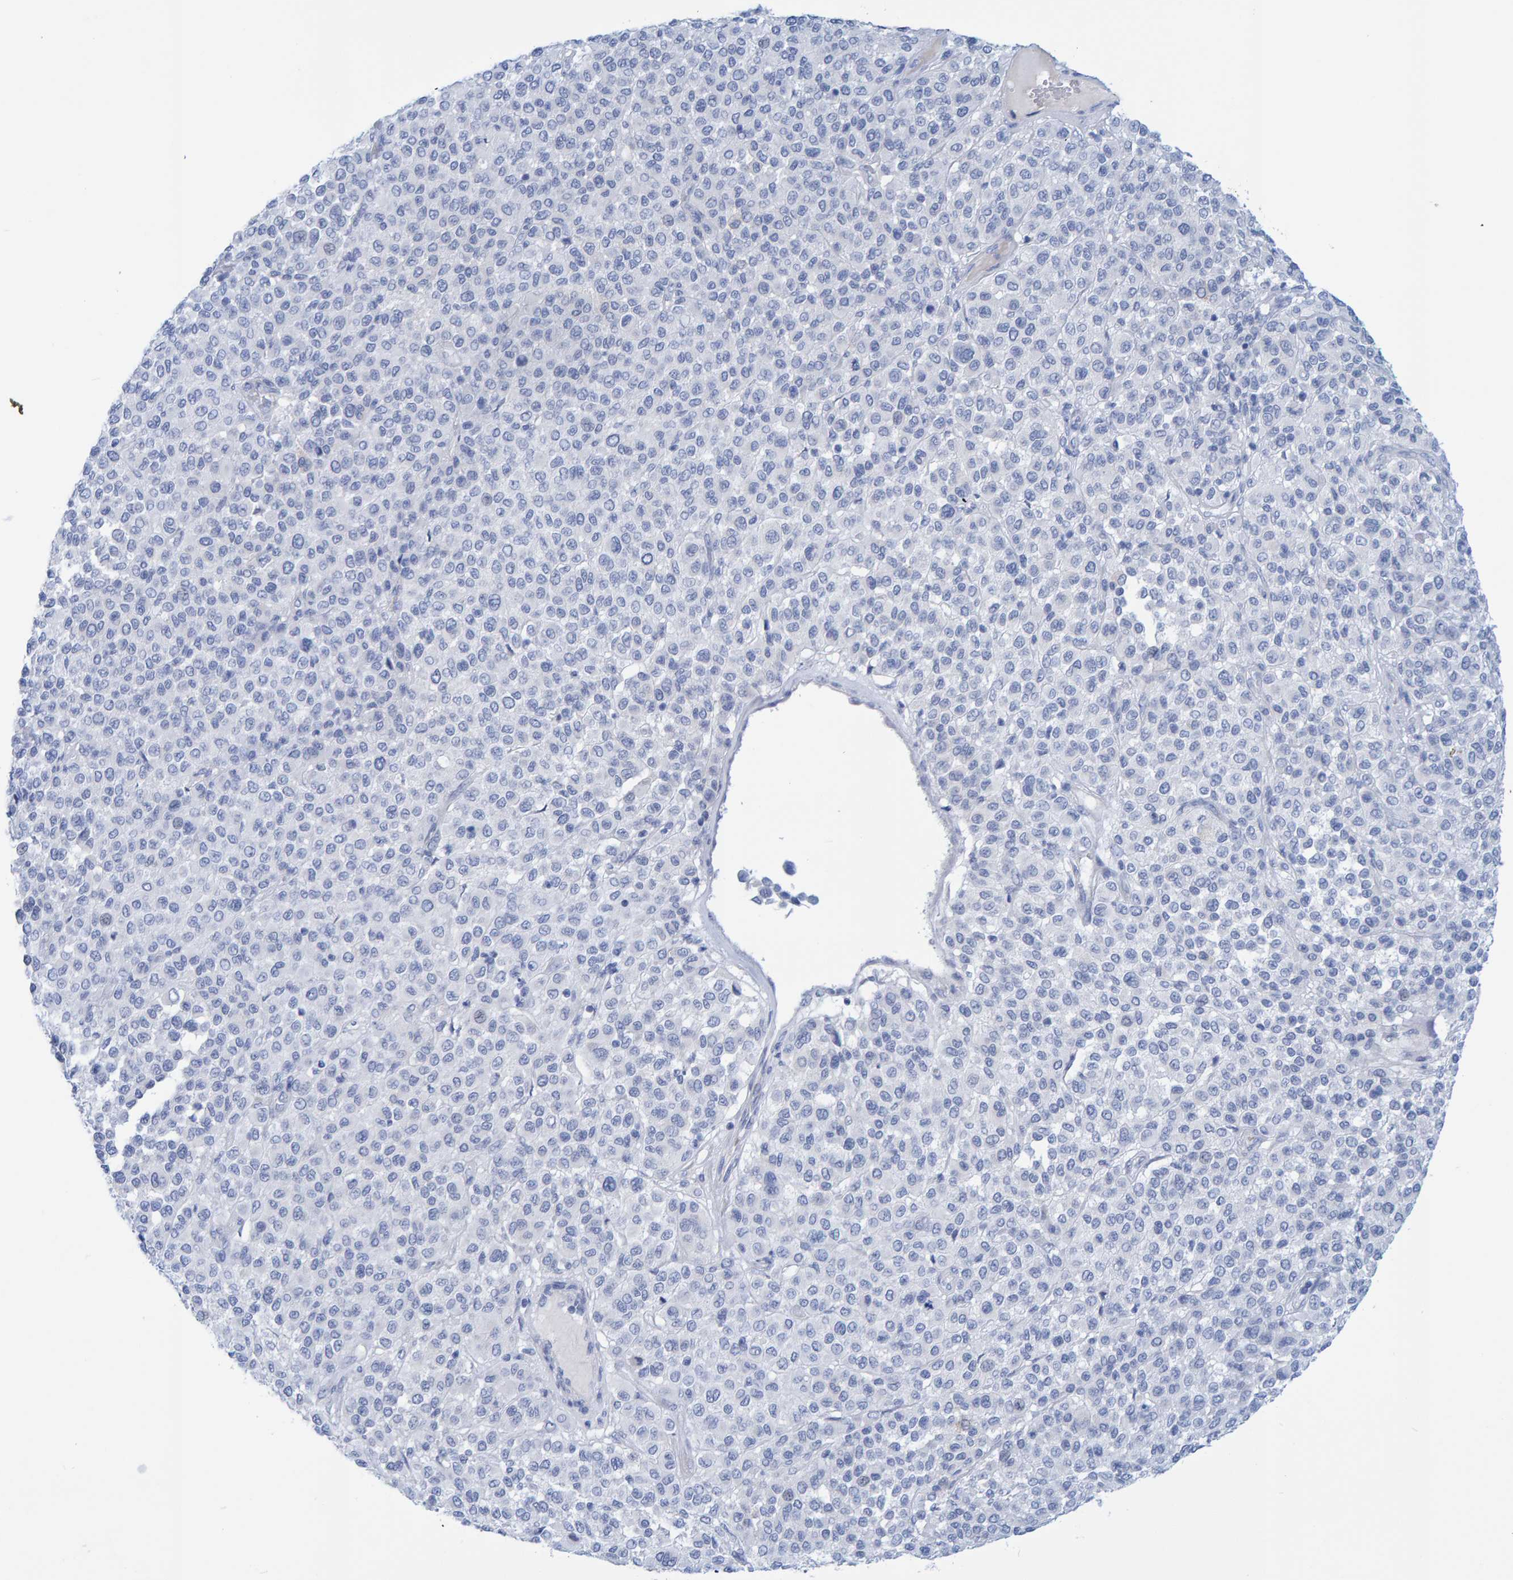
{"staining": {"intensity": "negative", "quantity": "none", "location": "none"}, "tissue": "melanoma", "cell_type": "Tumor cells", "image_type": "cancer", "snomed": [{"axis": "morphology", "description": "Malignant melanoma, Metastatic site"}, {"axis": "topography", "description": "Pancreas"}], "caption": "Immunohistochemical staining of malignant melanoma (metastatic site) reveals no significant staining in tumor cells.", "gene": "JAKMIP3", "patient": {"sex": "female", "age": 30}}